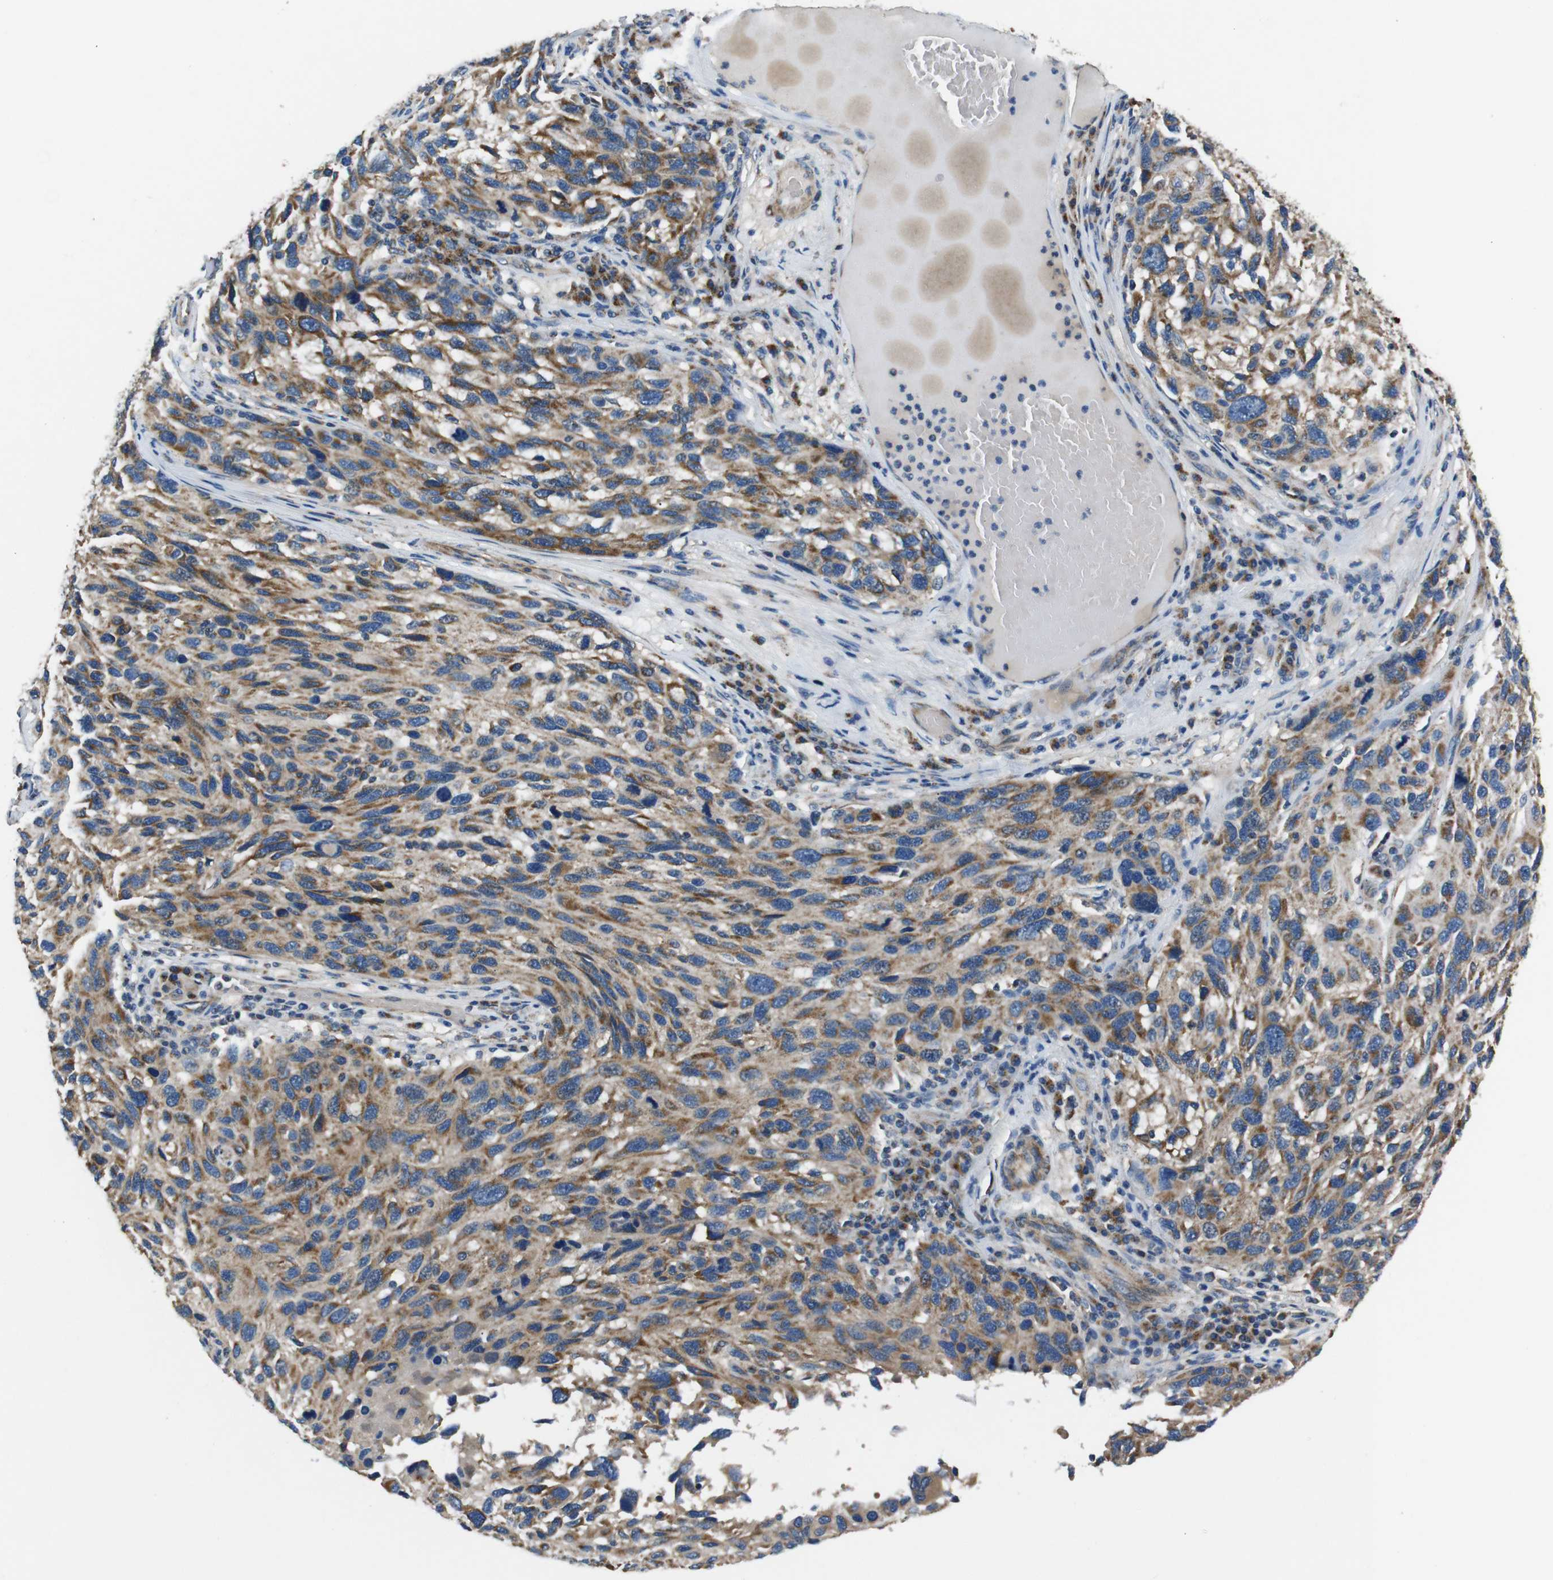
{"staining": {"intensity": "moderate", "quantity": ">75%", "location": "cytoplasmic/membranous"}, "tissue": "melanoma", "cell_type": "Tumor cells", "image_type": "cancer", "snomed": [{"axis": "morphology", "description": "Malignant melanoma, NOS"}, {"axis": "topography", "description": "Skin"}], "caption": "Immunohistochemical staining of melanoma exhibits moderate cytoplasmic/membranous protein expression in approximately >75% of tumor cells.", "gene": "NETO2", "patient": {"sex": "male", "age": 53}}